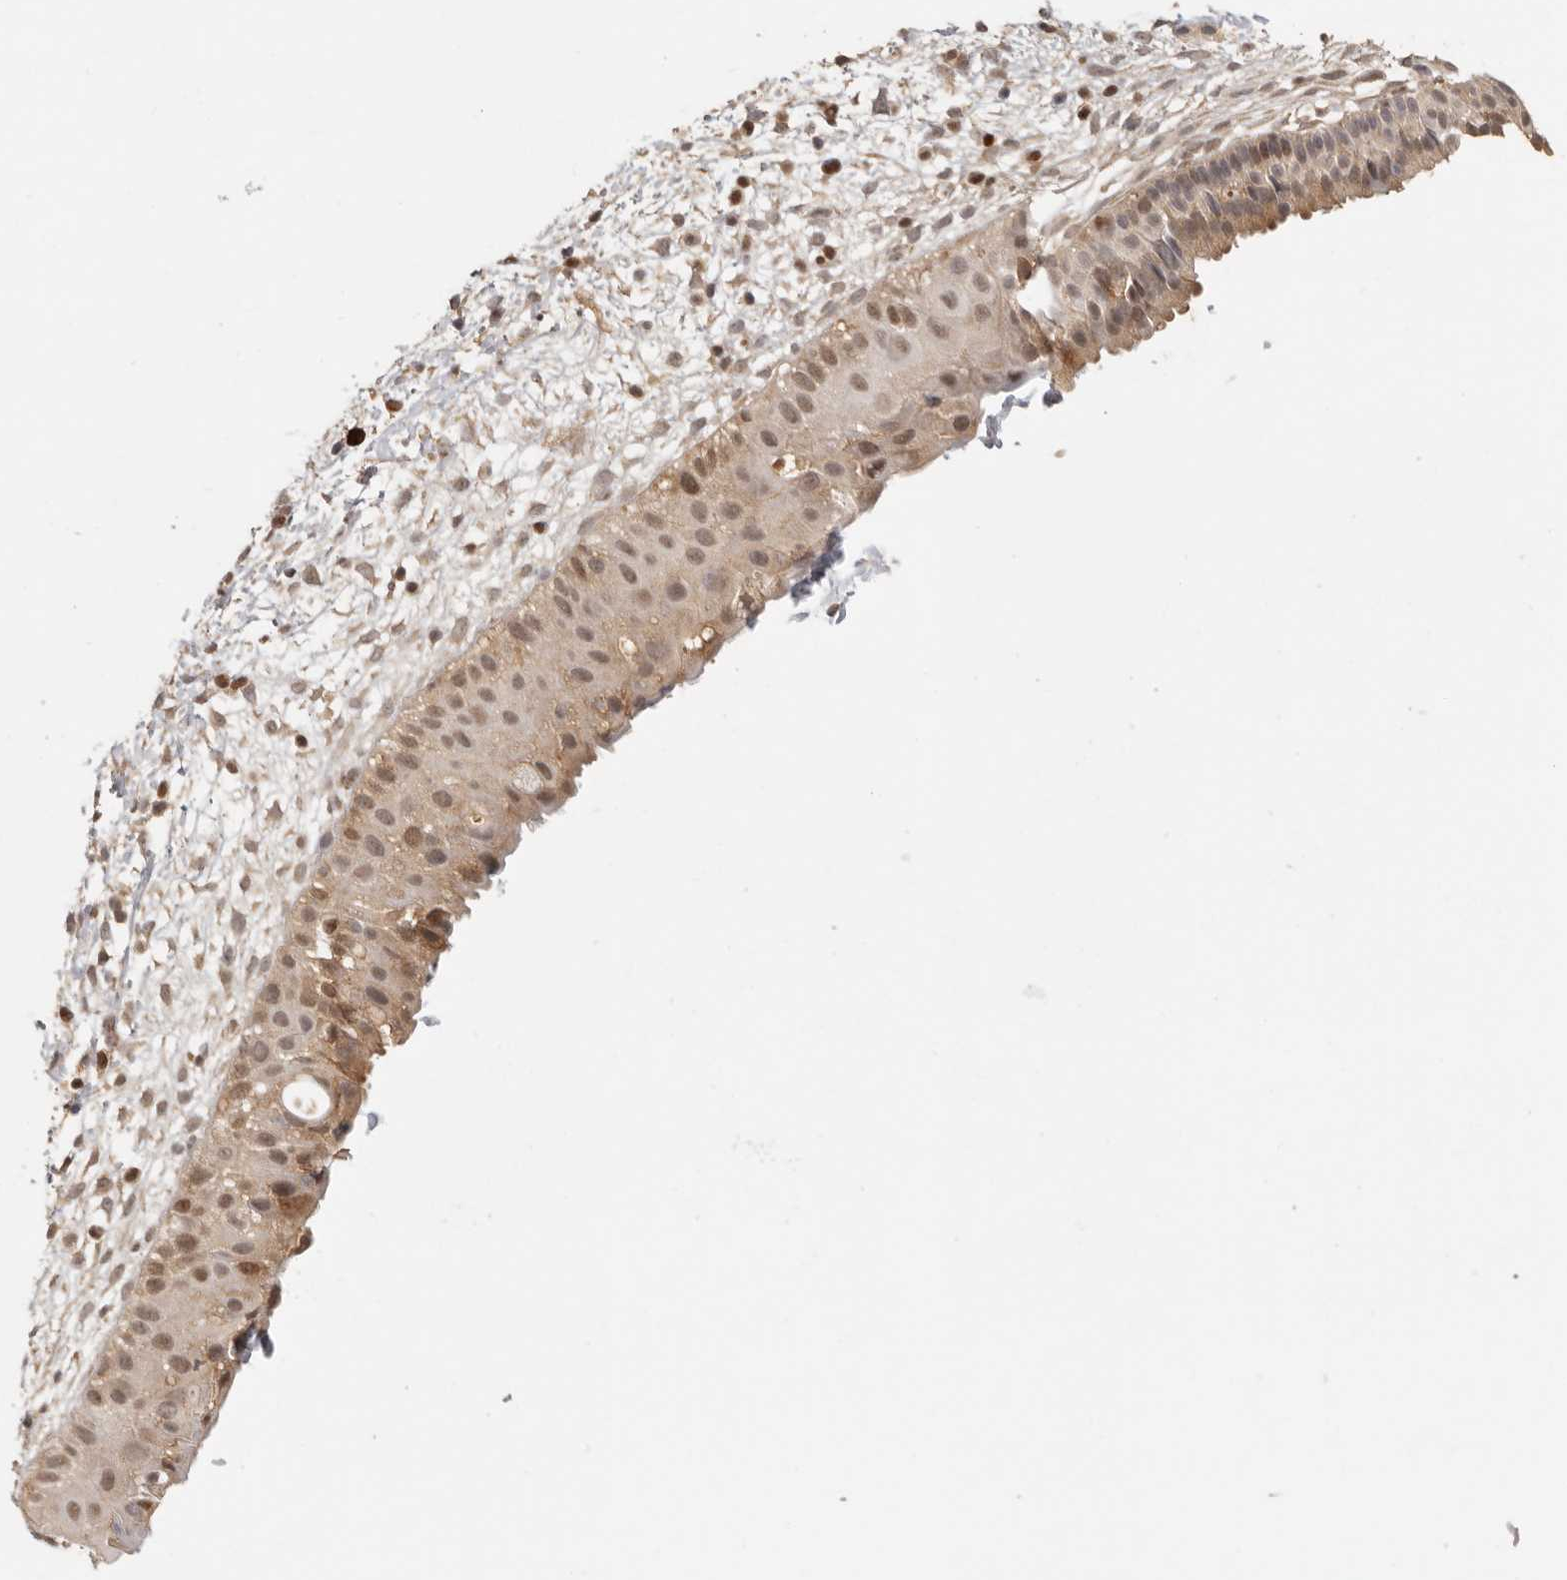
{"staining": {"intensity": "moderate", "quantity": ">75%", "location": "cytoplasmic/membranous,nuclear"}, "tissue": "nasopharynx", "cell_type": "Respiratory epithelial cells", "image_type": "normal", "snomed": [{"axis": "morphology", "description": "Normal tissue, NOS"}, {"axis": "topography", "description": "Nasopharynx"}], "caption": "A photomicrograph of nasopharynx stained for a protein displays moderate cytoplasmic/membranous,nuclear brown staining in respiratory epithelial cells.", "gene": "PSMA5", "patient": {"sex": "male", "age": 22}}